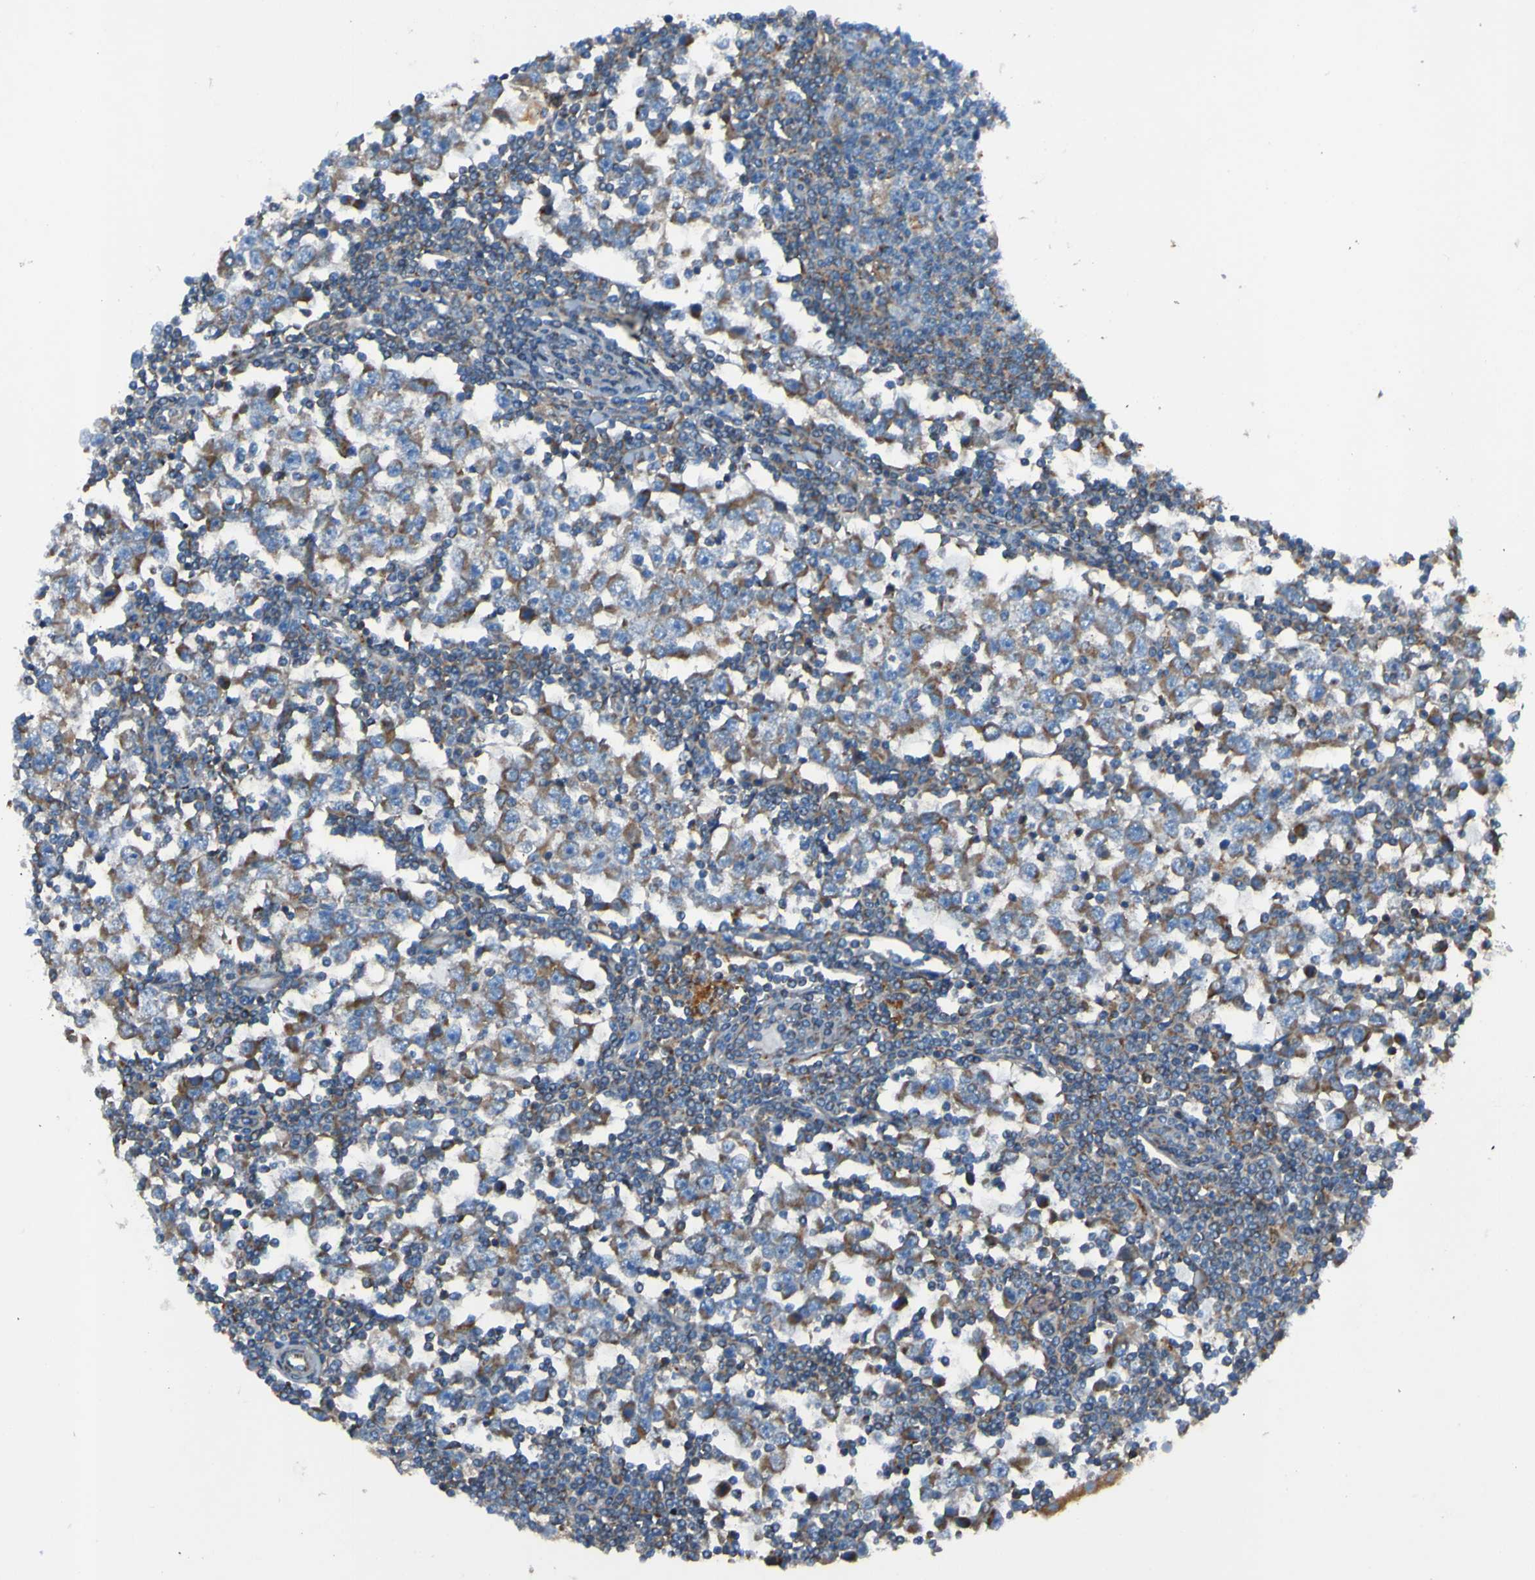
{"staining": {"intensity": "moderate", "quantity": "25%-75%", "location": "cytoplasmic/membranous"}, "tissue": "testis cancer", "cell_type": "Tumor cells", "image_type": "cancer", "snomed": [{"axis": "morphology", "description": "Seminoma, NOS"}, {"axis": "topography", "description": "Testis"}], "caption": "High-power microscopy captured an immunohistochemistry (IHC) micrograph of testis cancer, revealing moderate cytoplasmic/membranous positivity in approximately 25%-75% of tumor cells.", "gene": "RAB5B", "patient": {"sex": "male", "age": 65}}